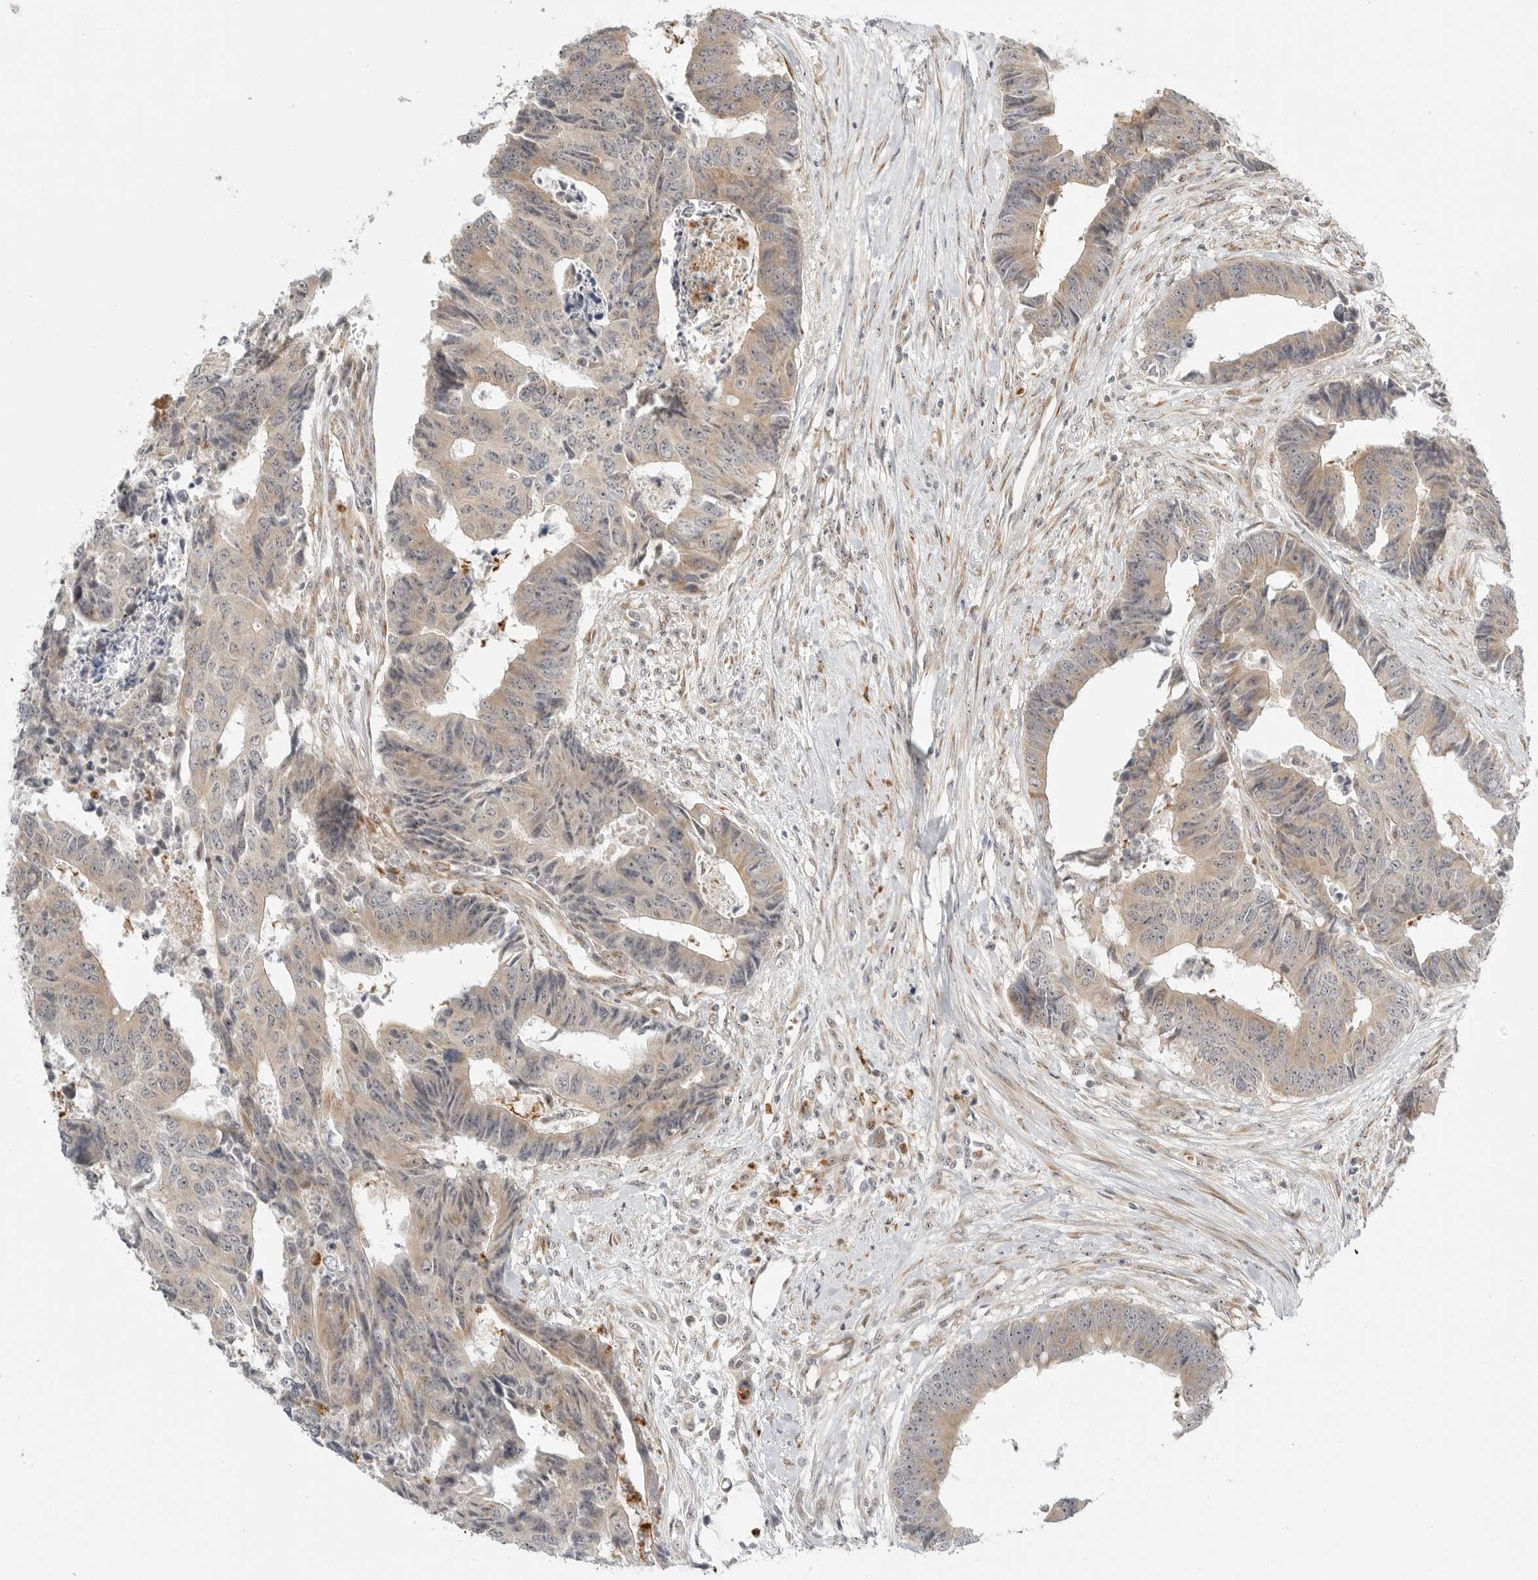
{"staining": {"intensity": "weak", "quantity": ">75%", "location": "cytoplasmic/membranous,nuclear"}, "tissue": "colorectal cancer", "cell_type": "Tumor cells", "image_type": "cancer", "snomed": [{"axis": "morphology", "description": "Adenocarcinoma, NOS"}, {"axis": "topography", "description": "Rectum"}], "caption": "The immunohistochemical stain labels weak cytoplasmic/membranous and nuclear staining in tumor cells of colorectal cancer (adenocarcinoma) tissue. (brown staining indicates protein expression, while blue staining denotes nuclei).", "gene": "DSCC1", "patient": {"sex": "male", "age": 84}}